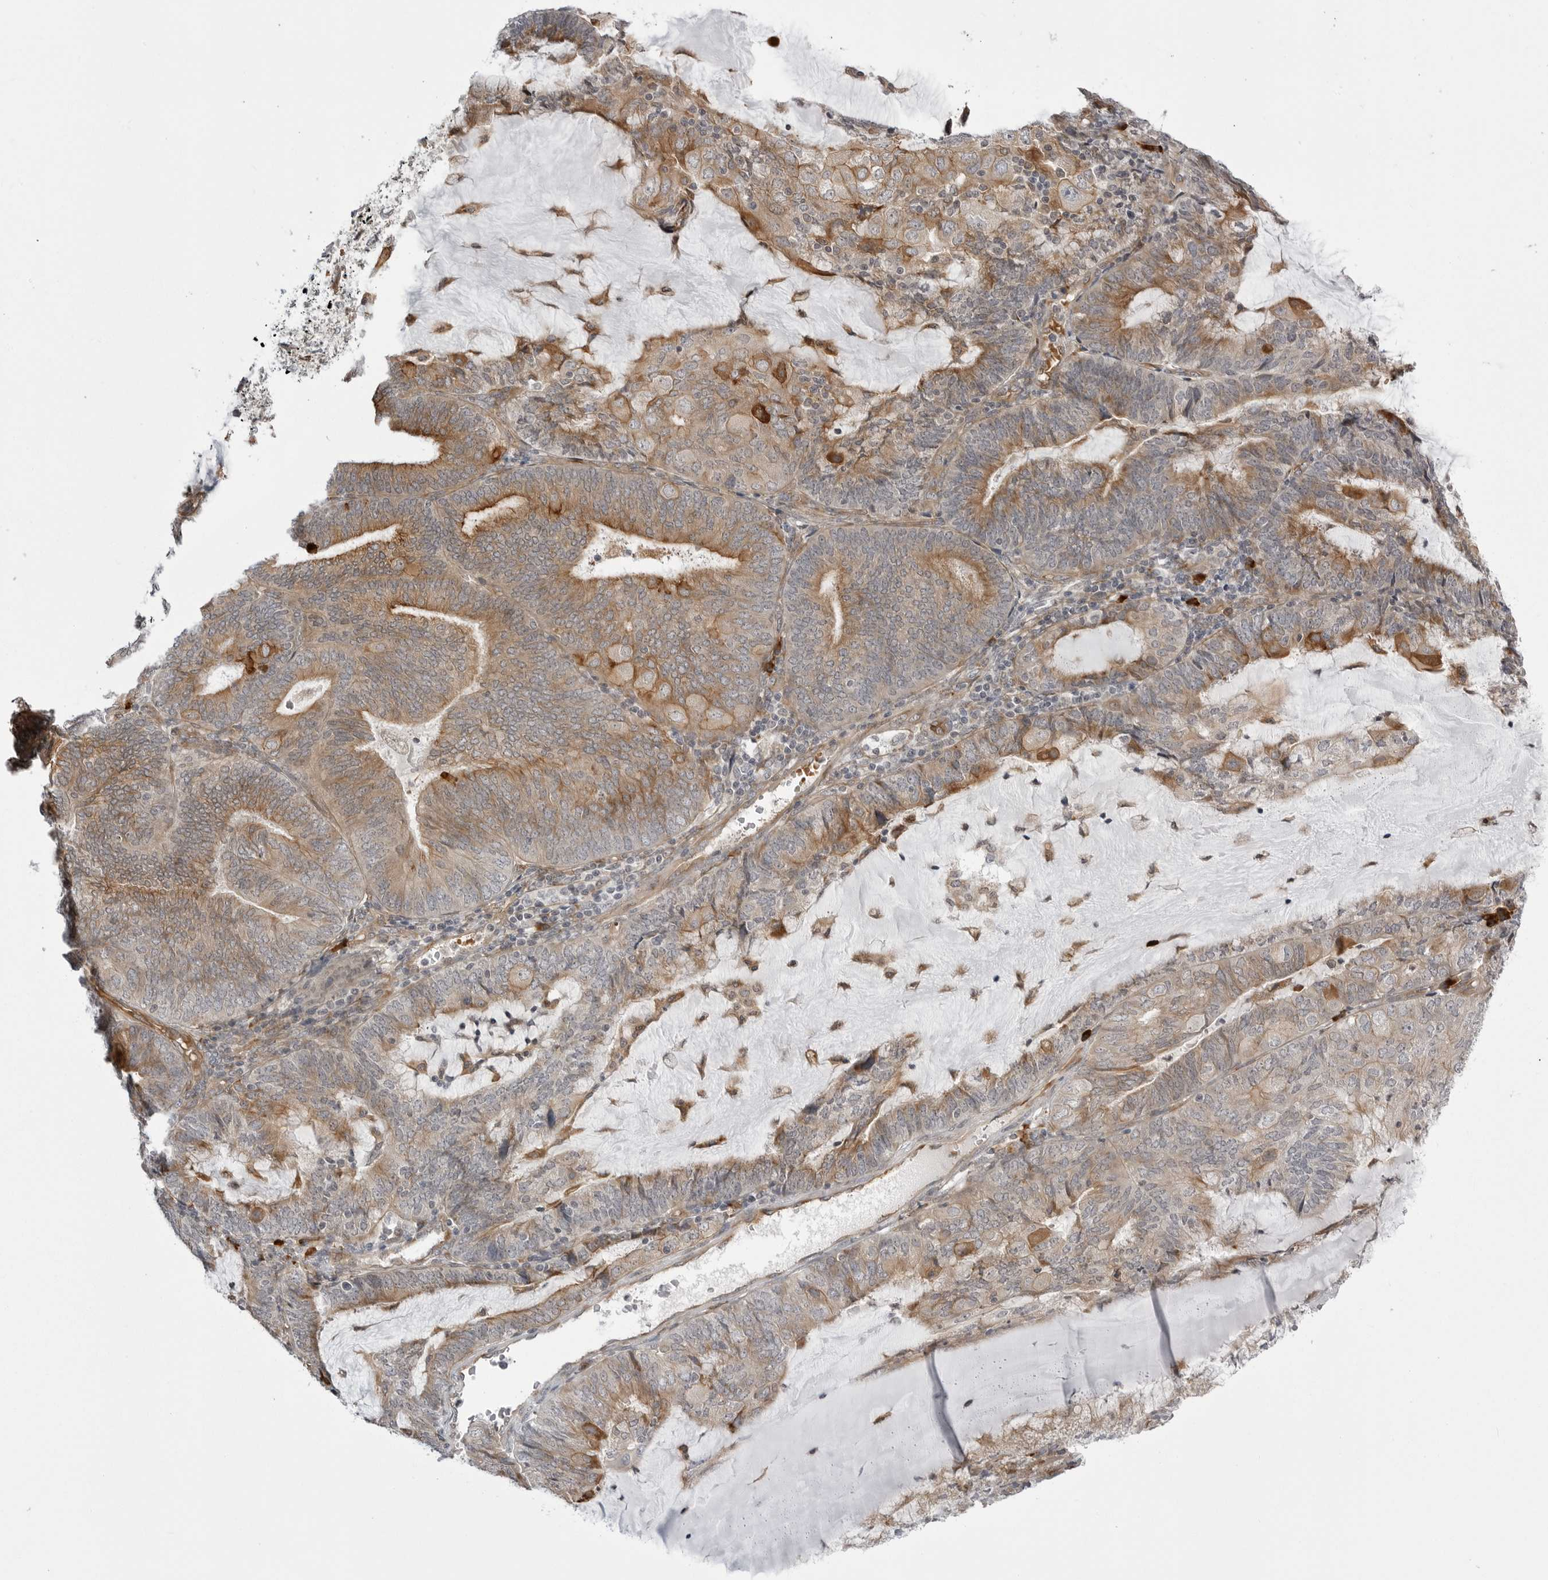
{"staining": {"intensity": "moderate", "quantity": ">75%", "location": "cytoplasmic/membranous"}, "tissue": "endometrial cancer", "cell_type": "Tumor cells", "image_type": "cancer", "snomed": [{"axis": "morphology", "description": "Adenocarcinoma, NOS"}, {"axis": "topography", "description": "Endometrium"}], "caption": "Immunohistochemistry (IHC) staining of adenocarcinoma (endometrial), which displays medium levels of moderate cytoplasmic/membranous positivity in approximately >75% of tumor cells indicating moderate cytoplasmic/membranous protein staining. The staining was performed using DAB (3,3'-diaminobenzidine) (brown) for protein detection and nuclei were counterstained in hematoxylin (blue).", "gene": "ARL5A", "patient": {"sex": "female", "age": 81}}